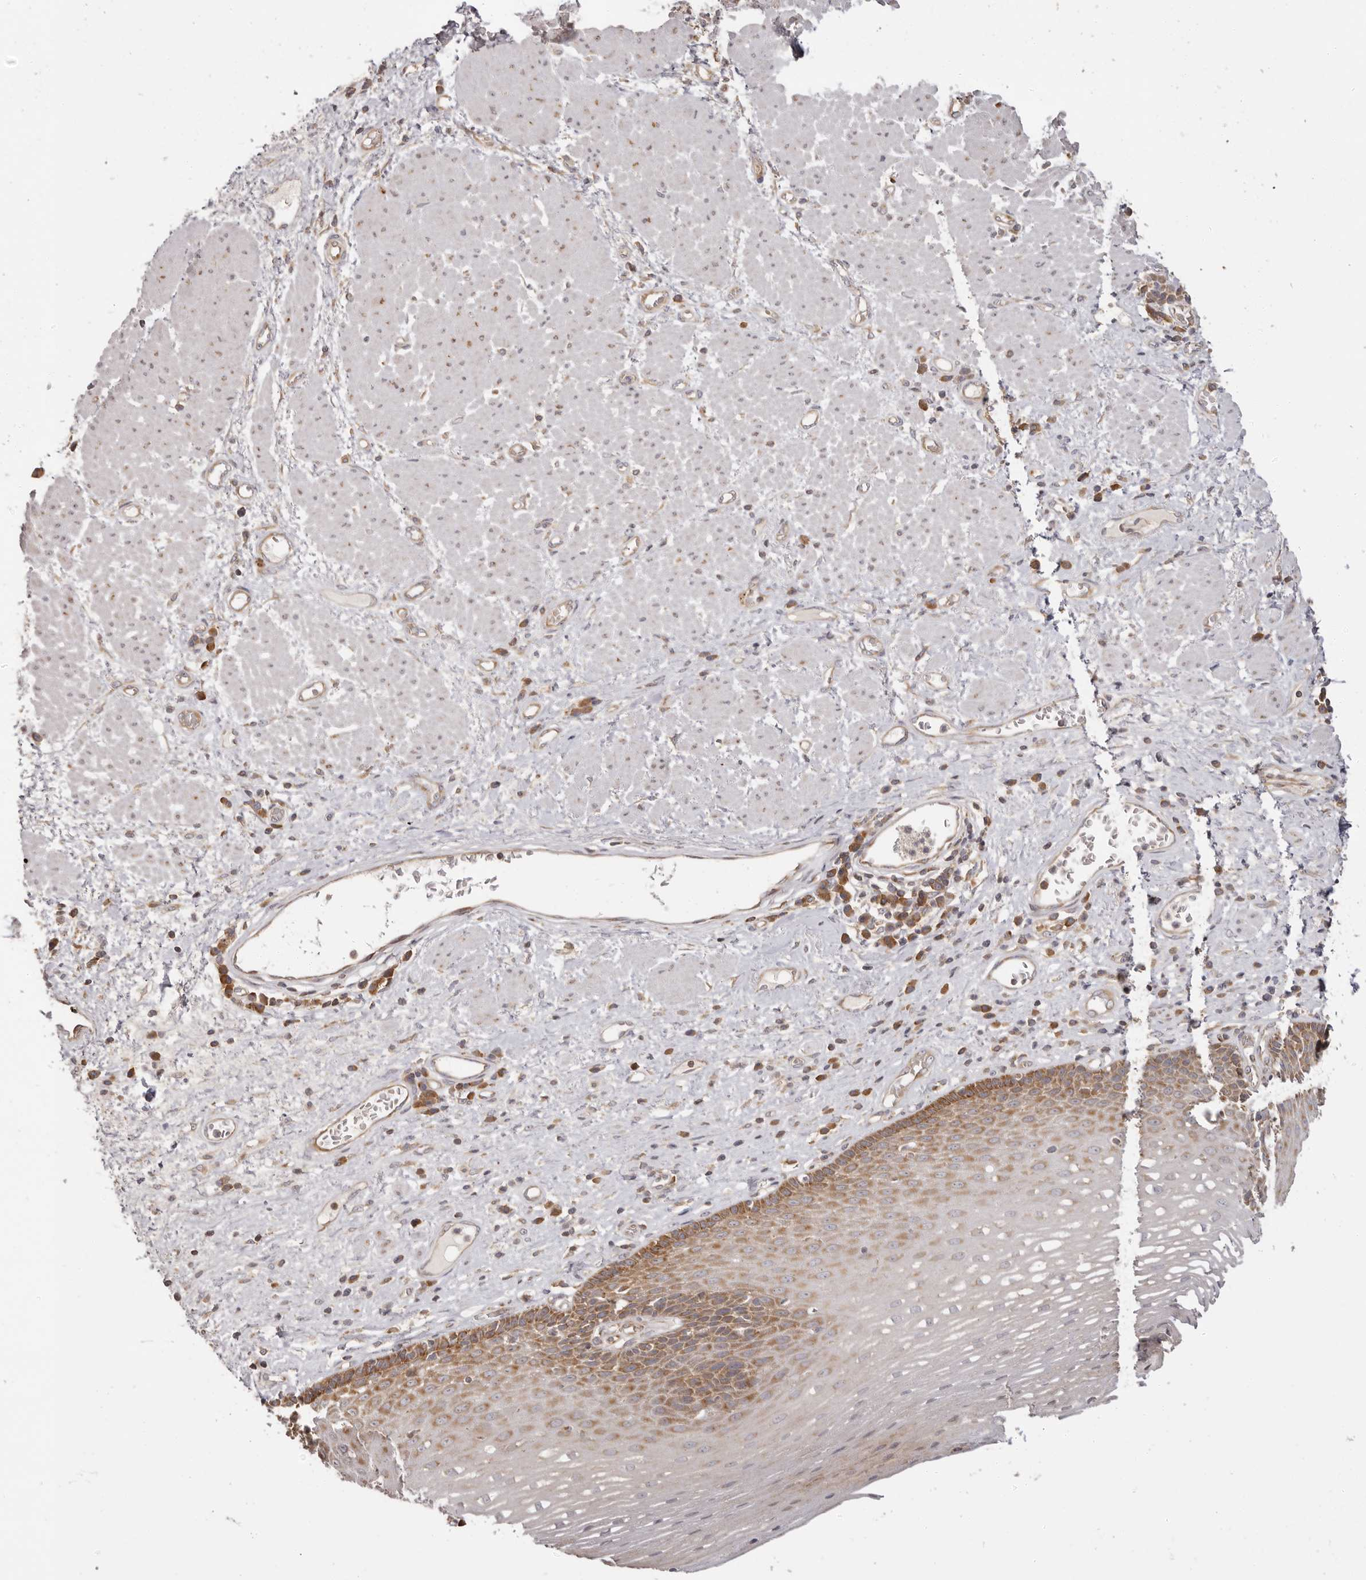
{"staining": {"intensity": "moderate", "quantity": "25%-75%", "location": "cytoplasmic/membranous"}, "tissue": "esophagus", "cell_type": "Squamous epithelial cells", "image_type": "normal", "snomed": [{"axis": "morphology", "description": "Normal tissue, NOS"}, {"axis": "morphology", "description": "Adenocarcinoma, NOS"}, {"axis": "topography", "description": "Esophagus"}], "caption": "Immunohistochemistry (IHC) of unremarkable human esophagus exhibits medium levels of moderate cytoplasmic/membranous positivity in about 25%-75% of squamous epithelial cells. (IHC, brightfield microscopy, high magnification).", "gene": "EEF1E1", "patient": {"sex": "male", "age": 62}}